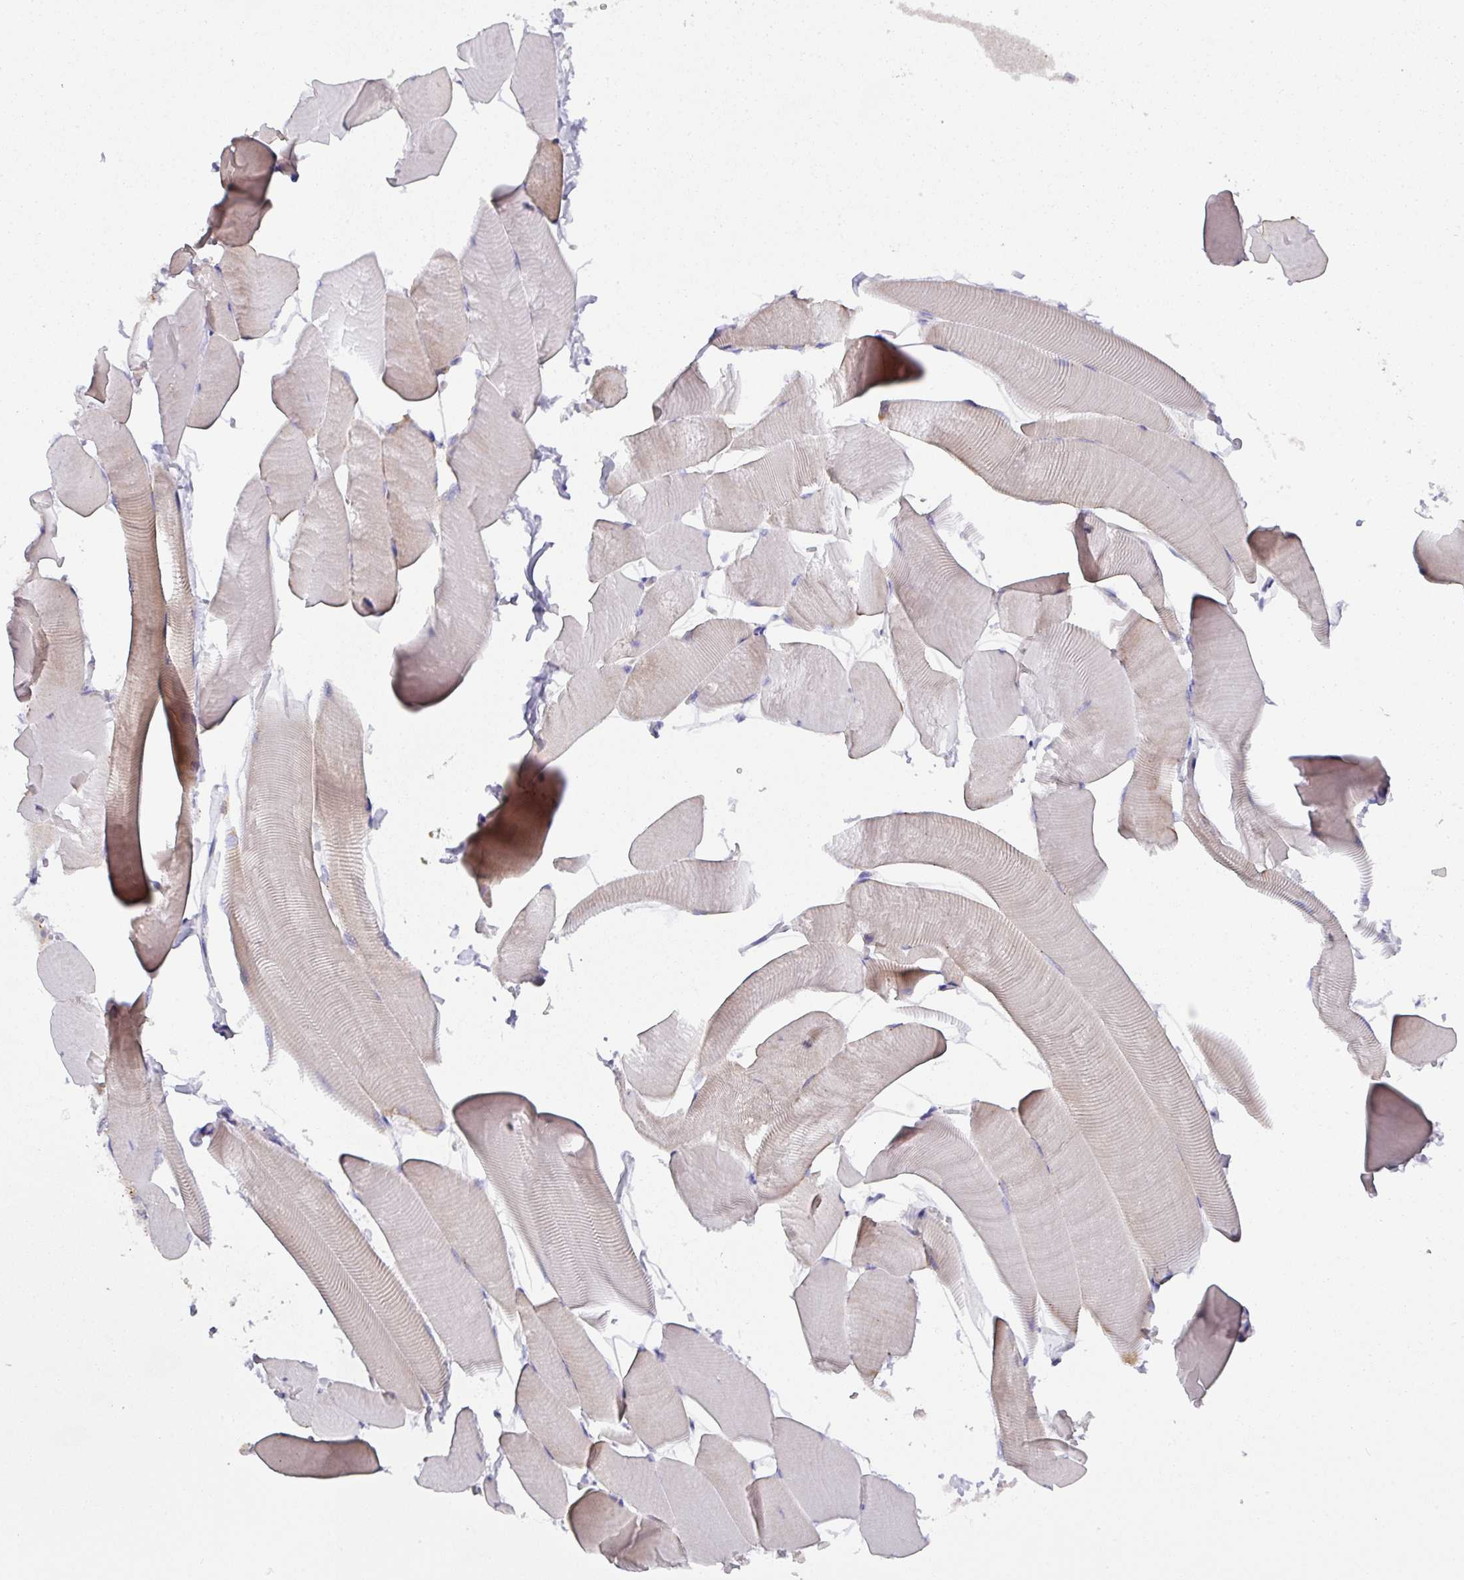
{"staining": {"intensity": "moderate", "quantity": "25%-75%", "location": "cytoplasmic/membranous"}, "tissue": "skeletal muscle", "cell_type": "Myocytes", "image_type": "normal", "snomed": [{"axis": "morphology", "description": "Normal tissue, NOS"}, {"axis": "topography", "description": "Skeletal muscle"}], "caption": "The micrograph exhibits staining of unremarkable skeletal muscle, revealing moderate cytoplasmic/membranous protein positivity (brown color) within myocytes.", "gene": "IL4R", "patient": {"sex": "male", "age": 25}}